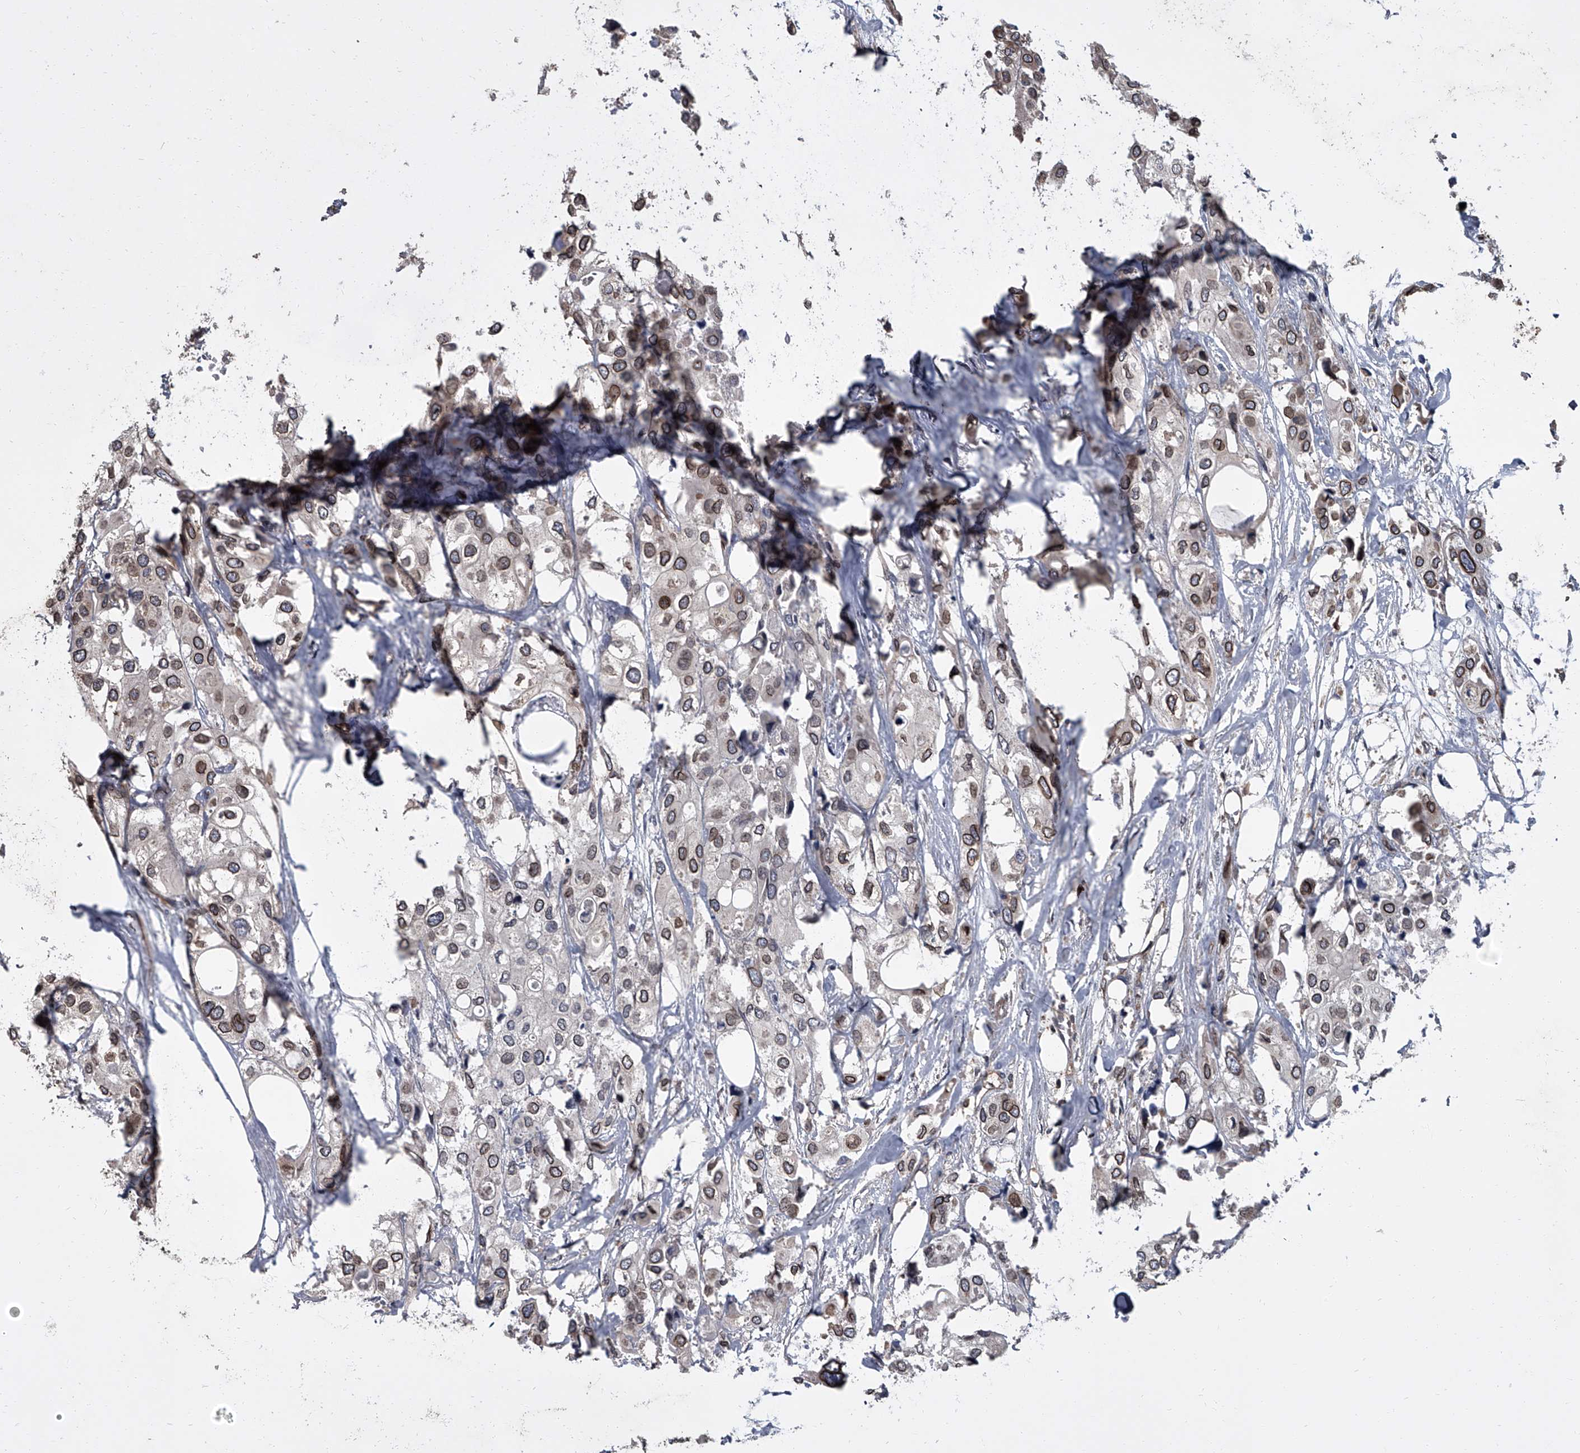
{"staining": {"intensity": "moderate", "quantity": ">75%", "location": "cytoplasmic/membranous,nuclear"}, "tissue": "urothelial cancer", "cell_type": "Tumor cells", "image_type": "cancer", "snomed": [{"axis": "morphology", "description": "Urothelial carcinoma, High grade"}, {"axis": "topography", "description": "Urinary bladder"}], "caption": "Urothelial cancer stained with immunohistochemistry (IHC) demonstrates moderate cytoplasmic/membranous and nuclear staining in approximately >75% of tumor cells.", "gene": "LRRC8C", "patient": {"sex": "male", "age": 64}}